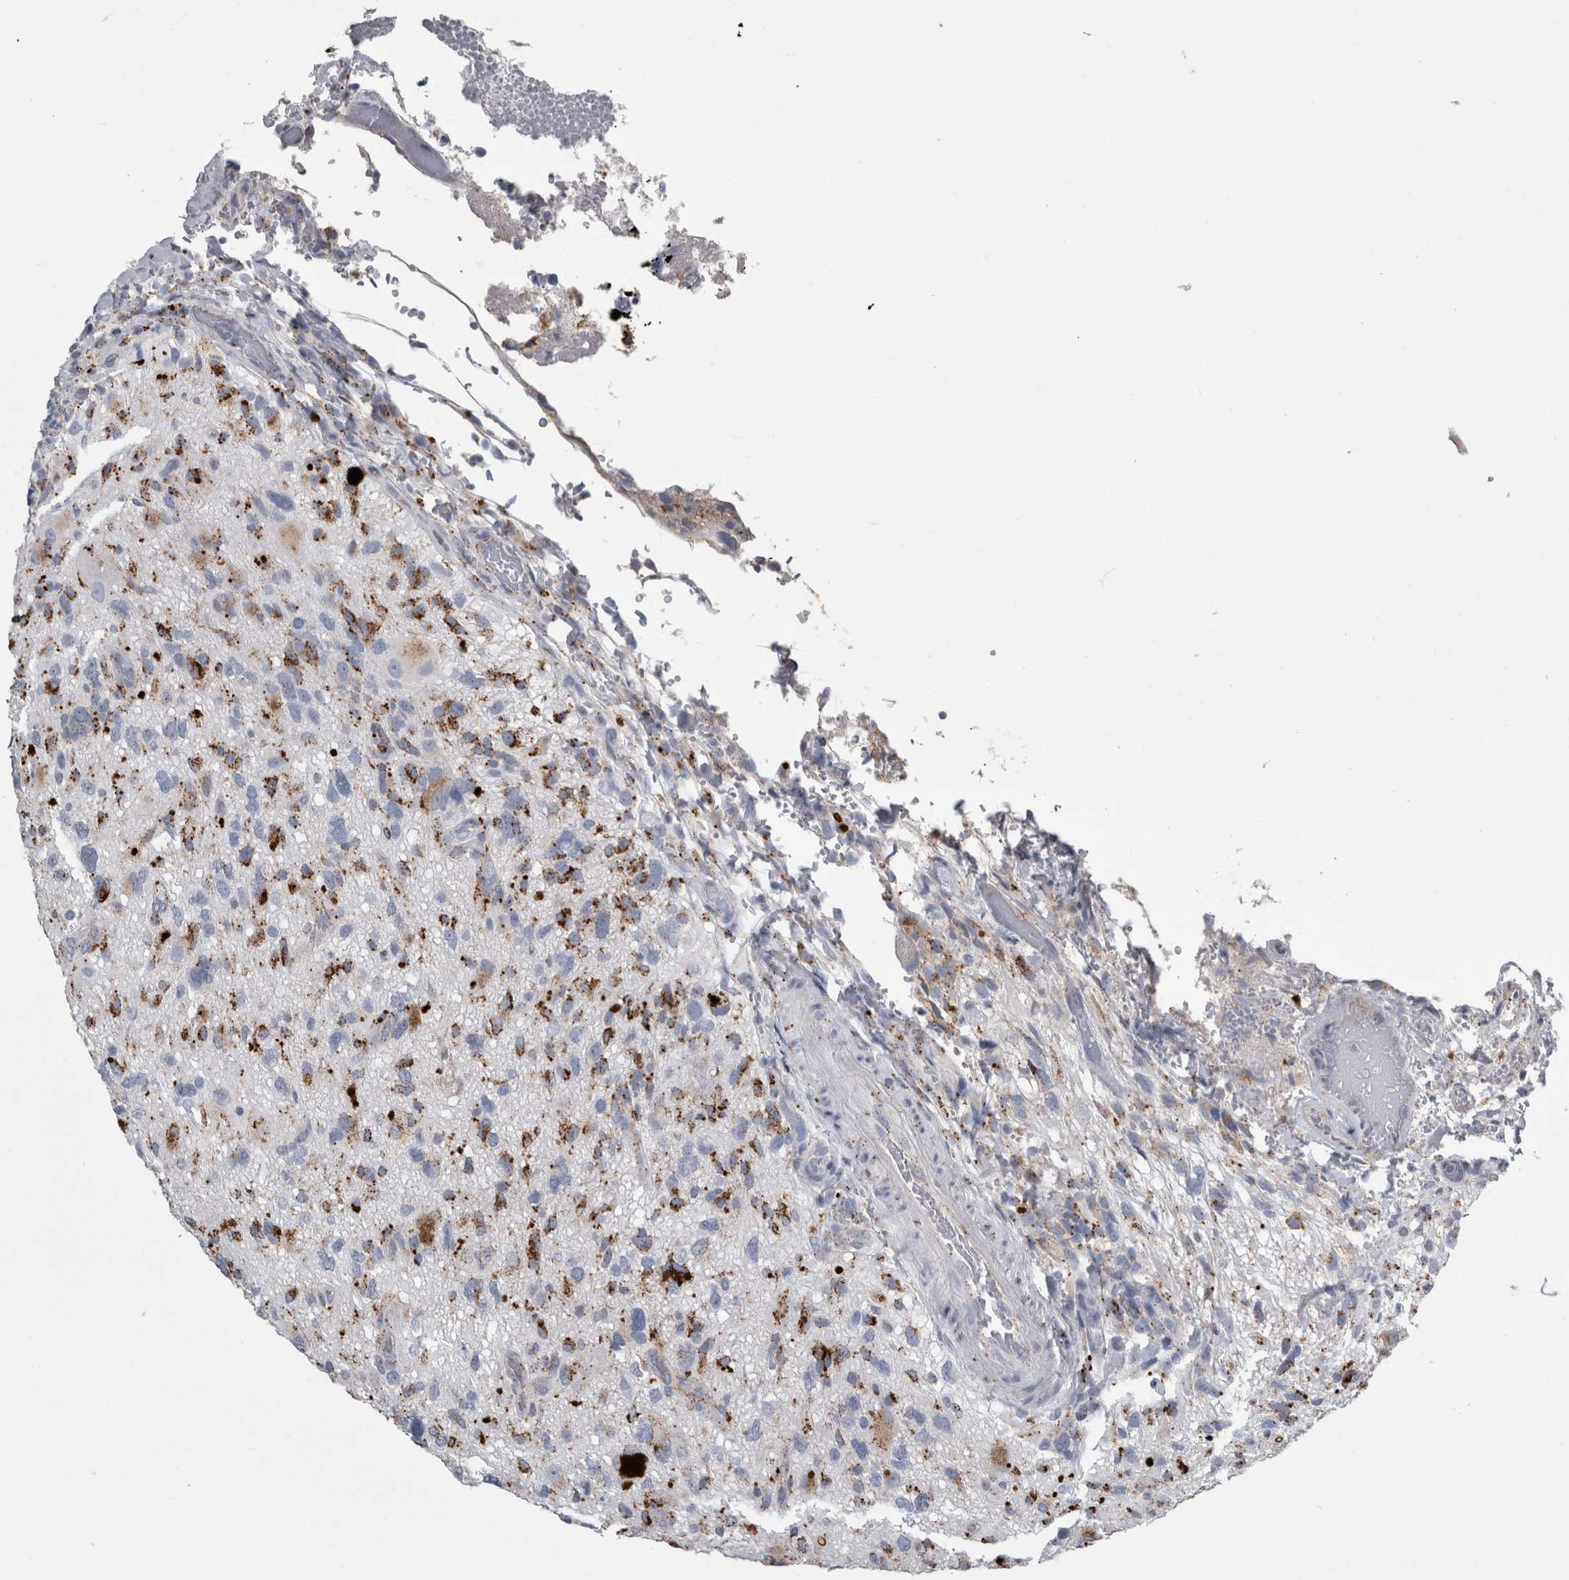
{"staining": {"intensity": "moderate", "quantity": "25%-75%", "location": "cytoplasmic/membranous"}, "tissue": "glioma", "cell_type": "Tumor cells", "image_type": "cancer", "snomed": [{"axis": "morphology", "description": "Glioma, malignant, High grade"}, {"axis": "topography", "description": "Brain"}], "caption": "Approximately 25%-75% of tumor cells in human glioma demonstrate moderate cytoplasmic/membranous protein positivity as visualized by brown immunohistochemical staining.", "gene": "DPP7", "patient": {"sex": "male", "age": 33}}